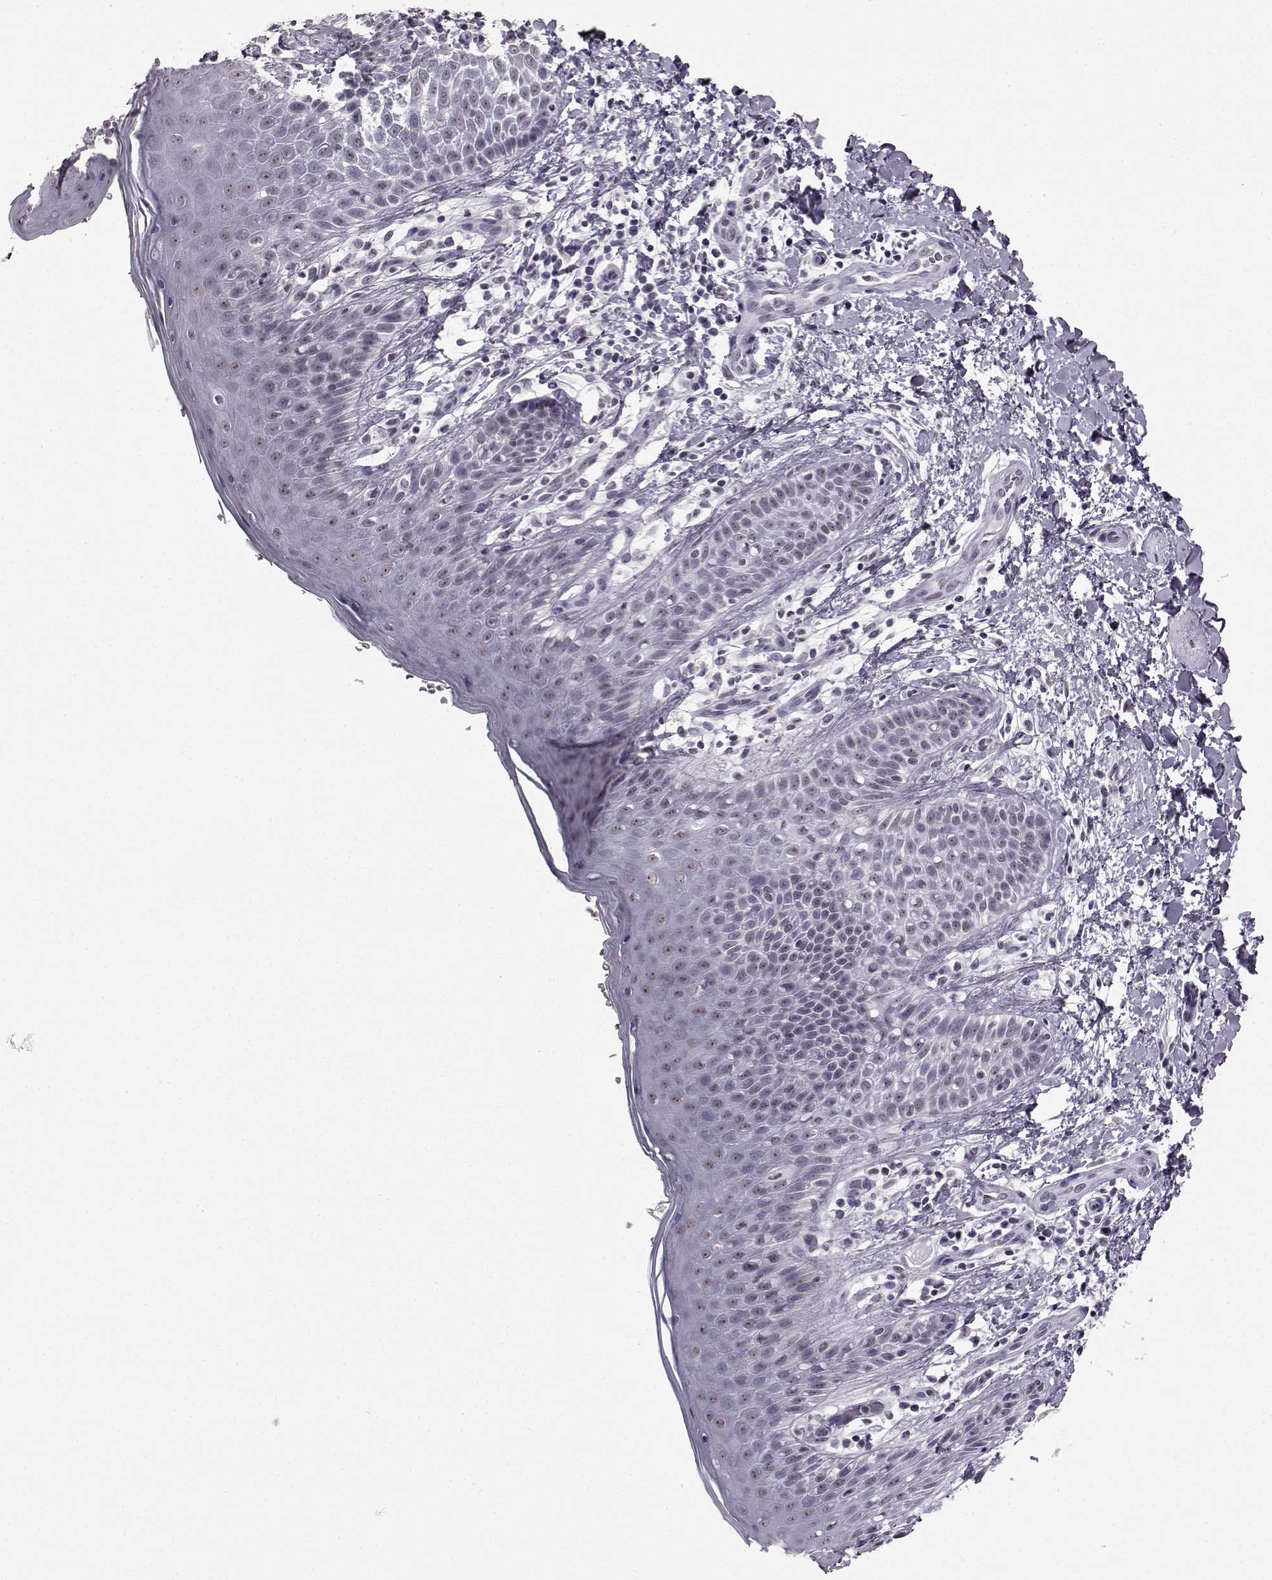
{"staining": {"intensity": "weak", "quantity": "25%-75%", "location": "nuclear"}, "tissue": "skin", "cell_type": "Epidermal cells", "image_type": "normal", "snomed": [{"axis": "morphology", "description": "Normal tissue, NOS"}, {"axis": "topography", "description": "Anal"}], "caption": "Immunohistochemistry of benign human skin shows low levels of weak nuclear staining in approximately 25%-75% of epidermal cells. The staining is performed using DAB (3,3'-diaminobenzidine) brown chromogen to label protein expression. The nuclei are counter-stained blue using hematoxylin.", "gene": "ADGRG2", "patient": {"sex": "male", "age": 36}}